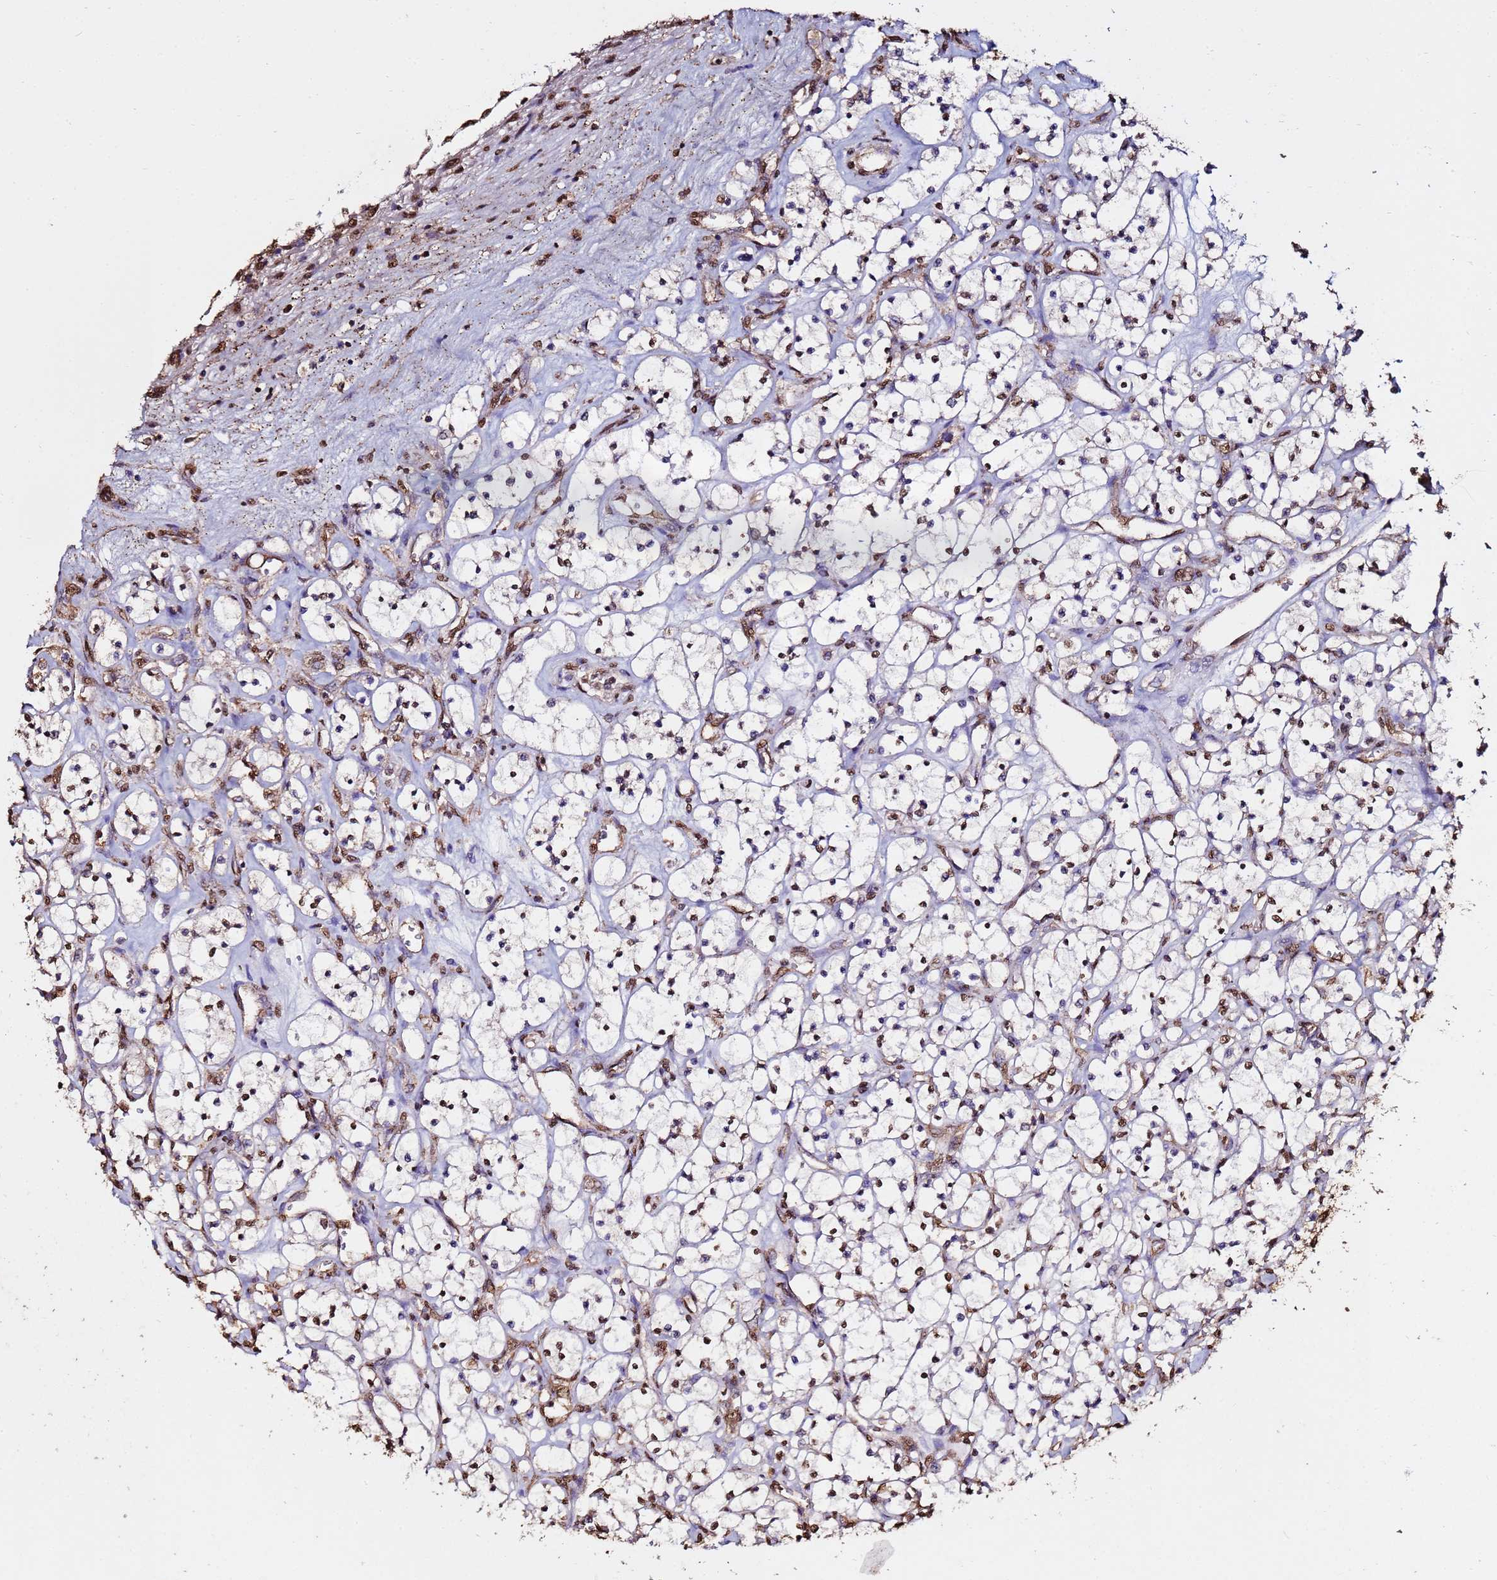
{"staining": {"intensity": "moderate", "quantity": "25%-75%", "location": "nuclear"}, "tissue": "renal cancer", "cell_type": "Tumor cells", "image_type": "cancer", "snomed": [{"axis": "morphology", "description": "Adenocarcinoma, NOS"}, {"axis": "topography", "description": "Kidney"}], "caption": "This is an image of immunohistochemistry staining of adenocarcinoma (renal), which shows moderate positivity in the nuclear of tumor cells.", "gene": "TRIP6", "patient": {"sex": "female", "age": 69}}